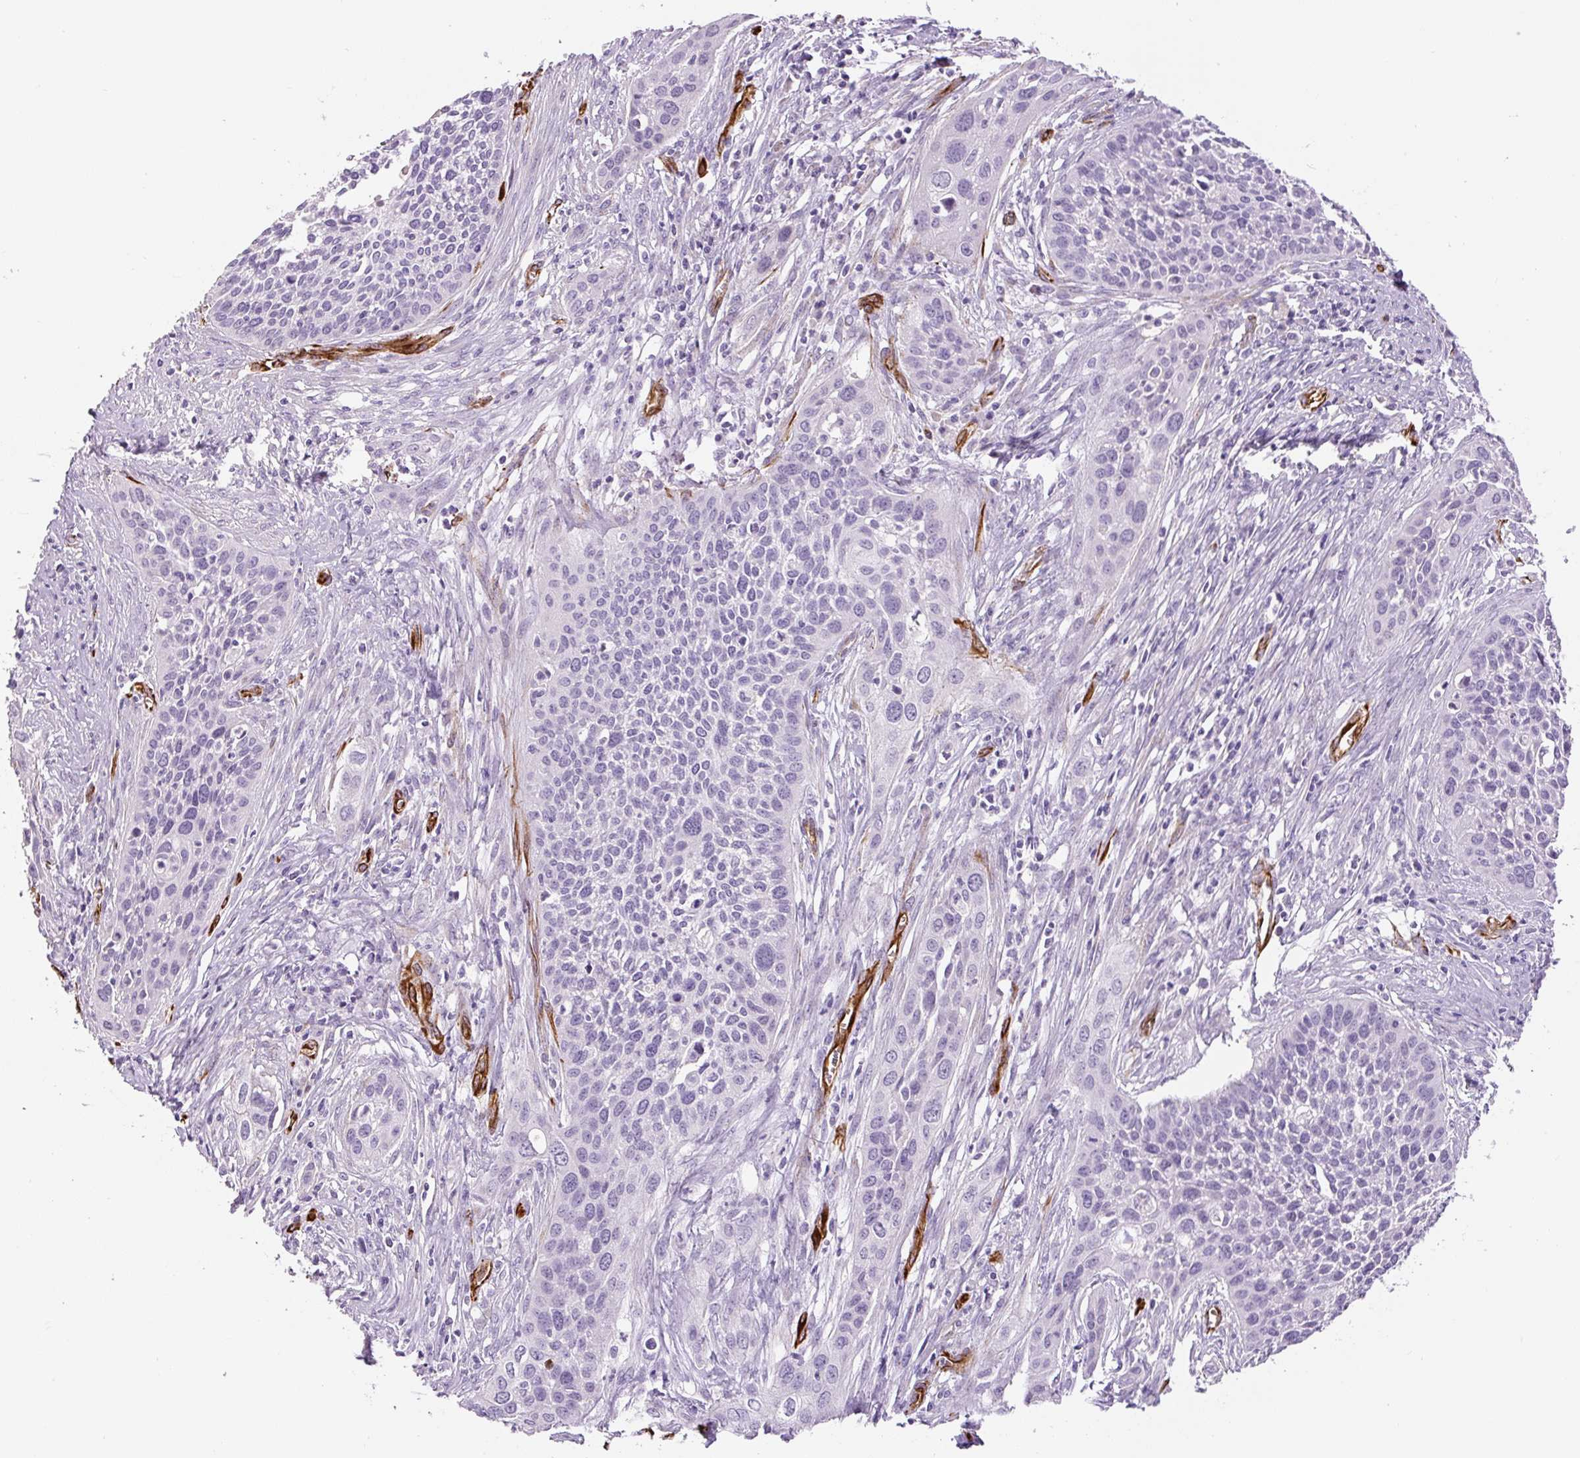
{"staining": {"intensity": "negative", "quantity": "none", "location": "none"}, "tissue": "cervical cancer", "cell_type": "Tumor cells", "image_type": "cancer", "snomed": [{"axis": "morphology", "description": "Squamous cell carcinoma, NOS"}, {"axis": "topography", "description": "Cervix"}], "caption": "Photomicrograph shows no significant protein expression in tumor cells of squamous cell carcinoma (cervical).", "gene": "NES", "patient": {"sex": "female", "age": 34}}